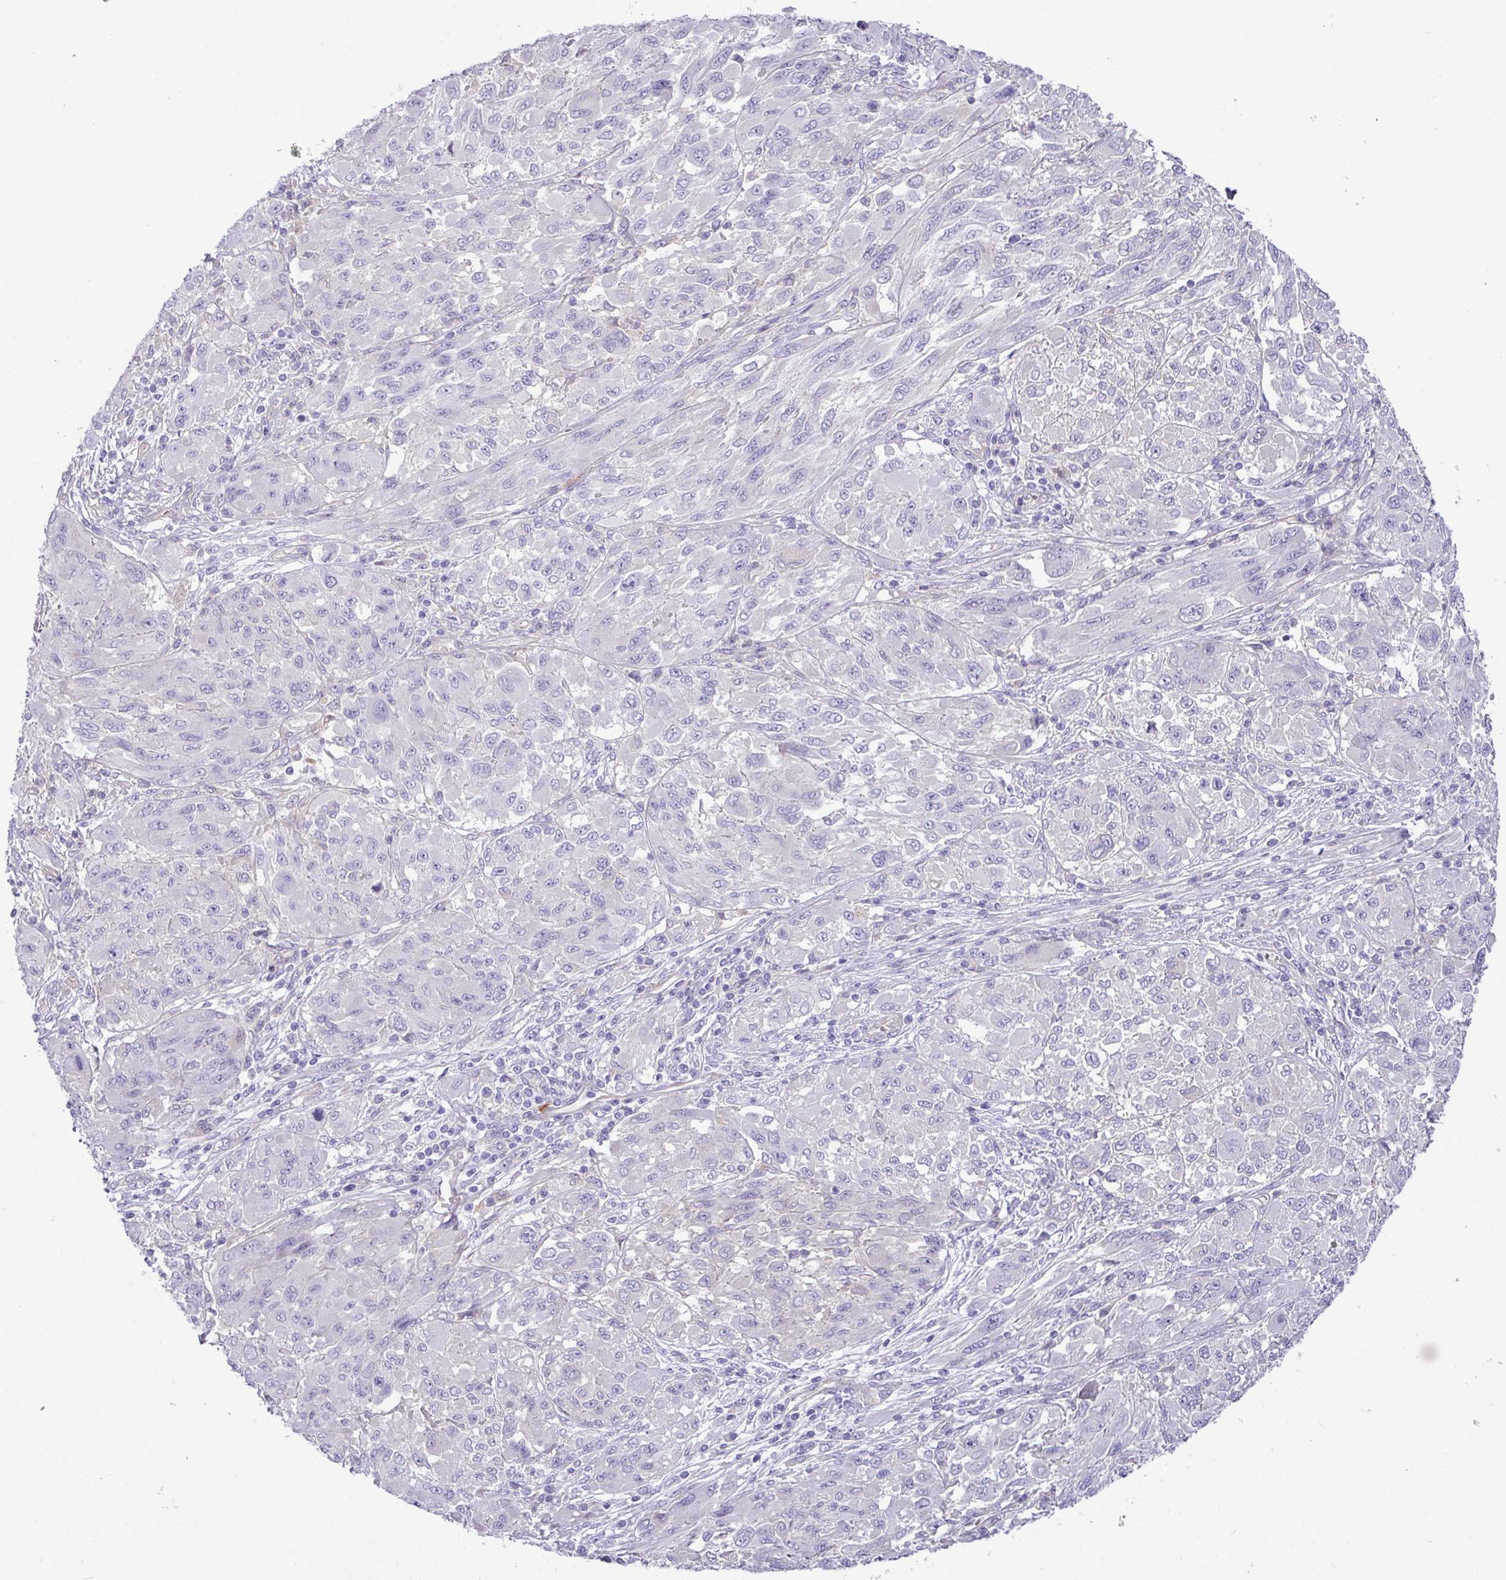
{"staining": {"intensity": "negative", "quantity": "none", "location": "none"}, "tissue": "melanoma", "cell_type": "Tumor cells", "image_type": "cancer", "snomed": [{"axis": "morphology", "description": "Malignant melanoma, NOS"}, {"axis": "topography", "description": "Skin"}], "caption": "DAB immunohistochemical staining of melanoma shows no significant expression in tumor cells.", "gene": "KIRREL3", "patient": {"sex": "female", "age": 91}}